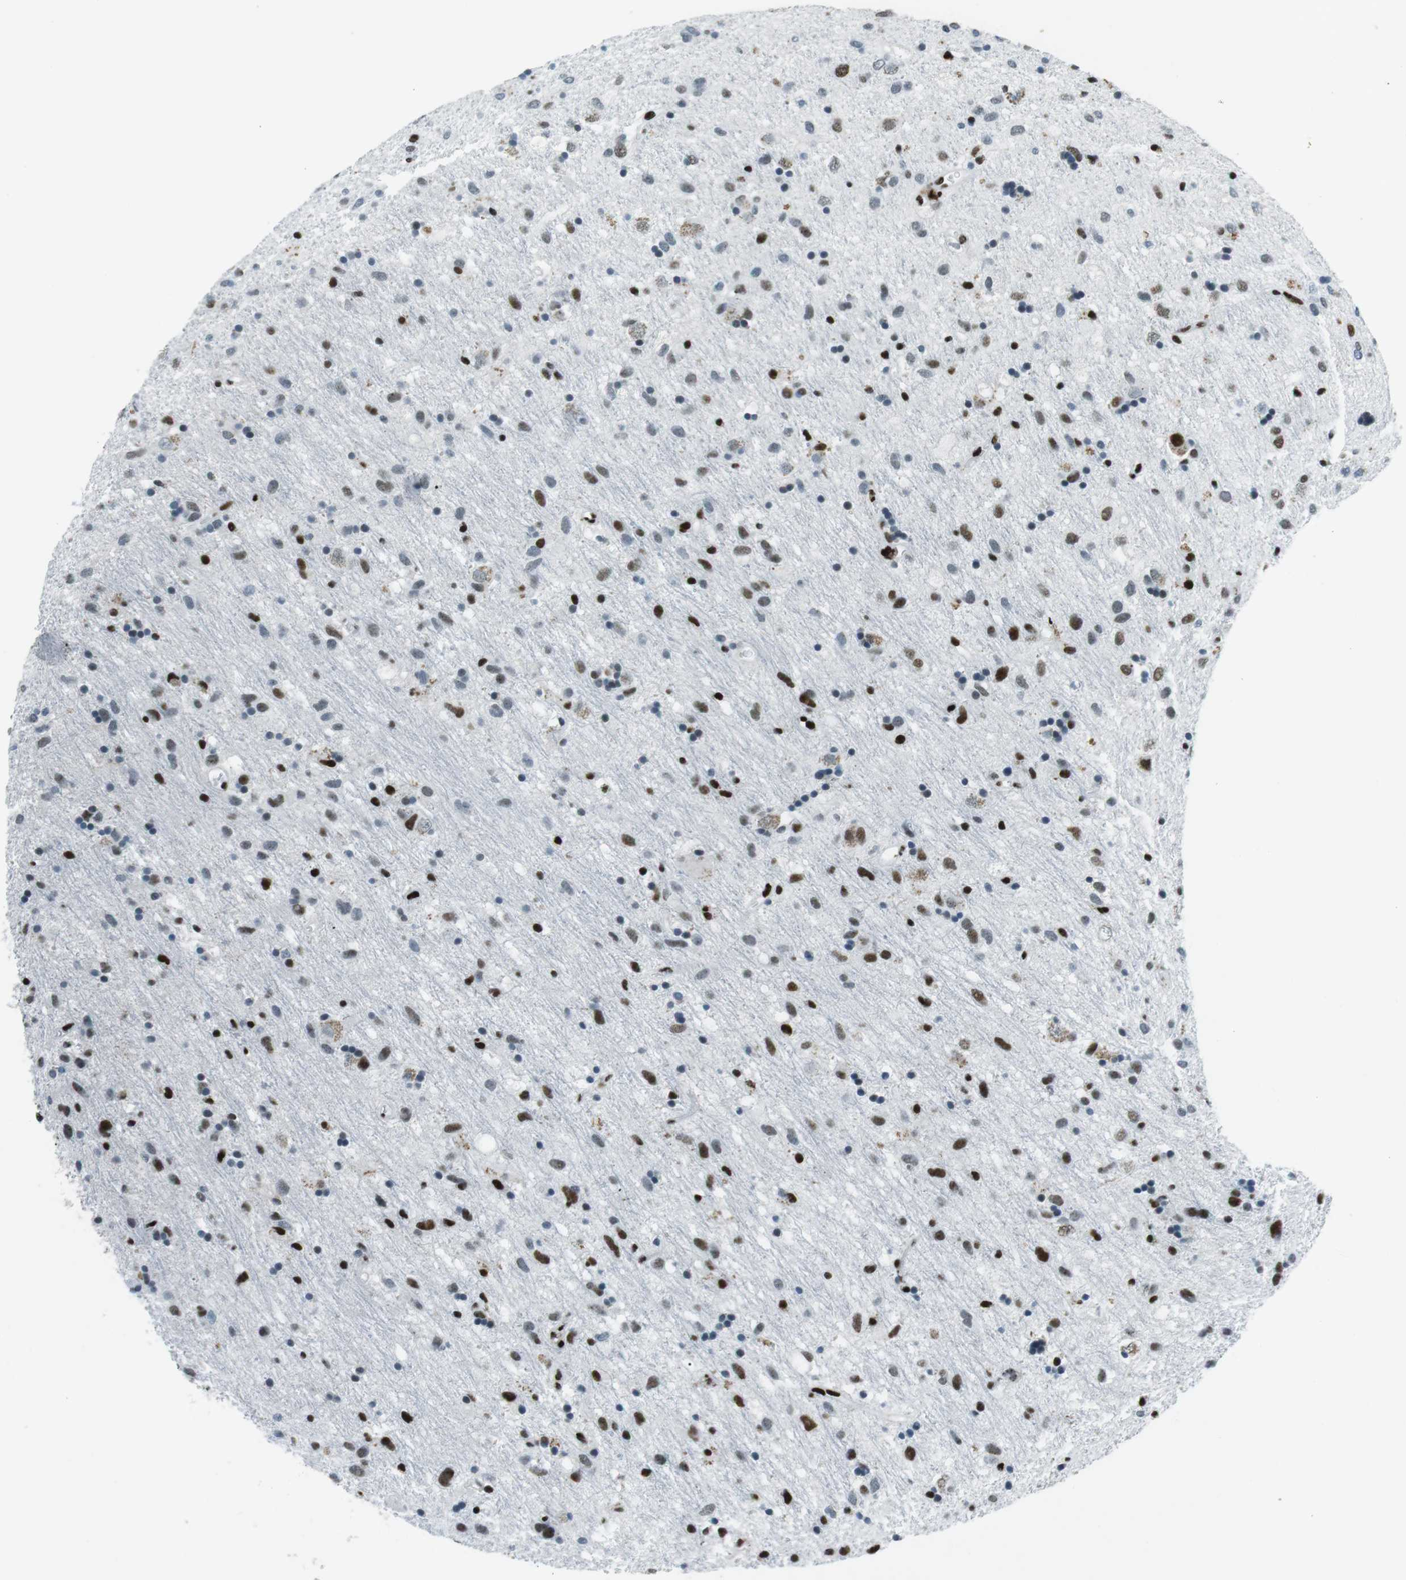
{"staining": {"intensity": "strong", "quantity": "25%-75%", "location": "nuclear"}, "tissue": "glioma", "cell_type": "Tumor cells", "image_type": "cancer", "snomed": [{"axis": "morphology", "description": "Glioma, malignant, Low grade"}, {"axis": "topography", "description": "Brain"}], "caption": "The image demonstrates immunohistochemical staining of glioma. There is strong nuclear expression is identified in approximately 25%-75% of tumor cells.", "gene": "PML", "patient": {"sex": "male", "age": 77}}